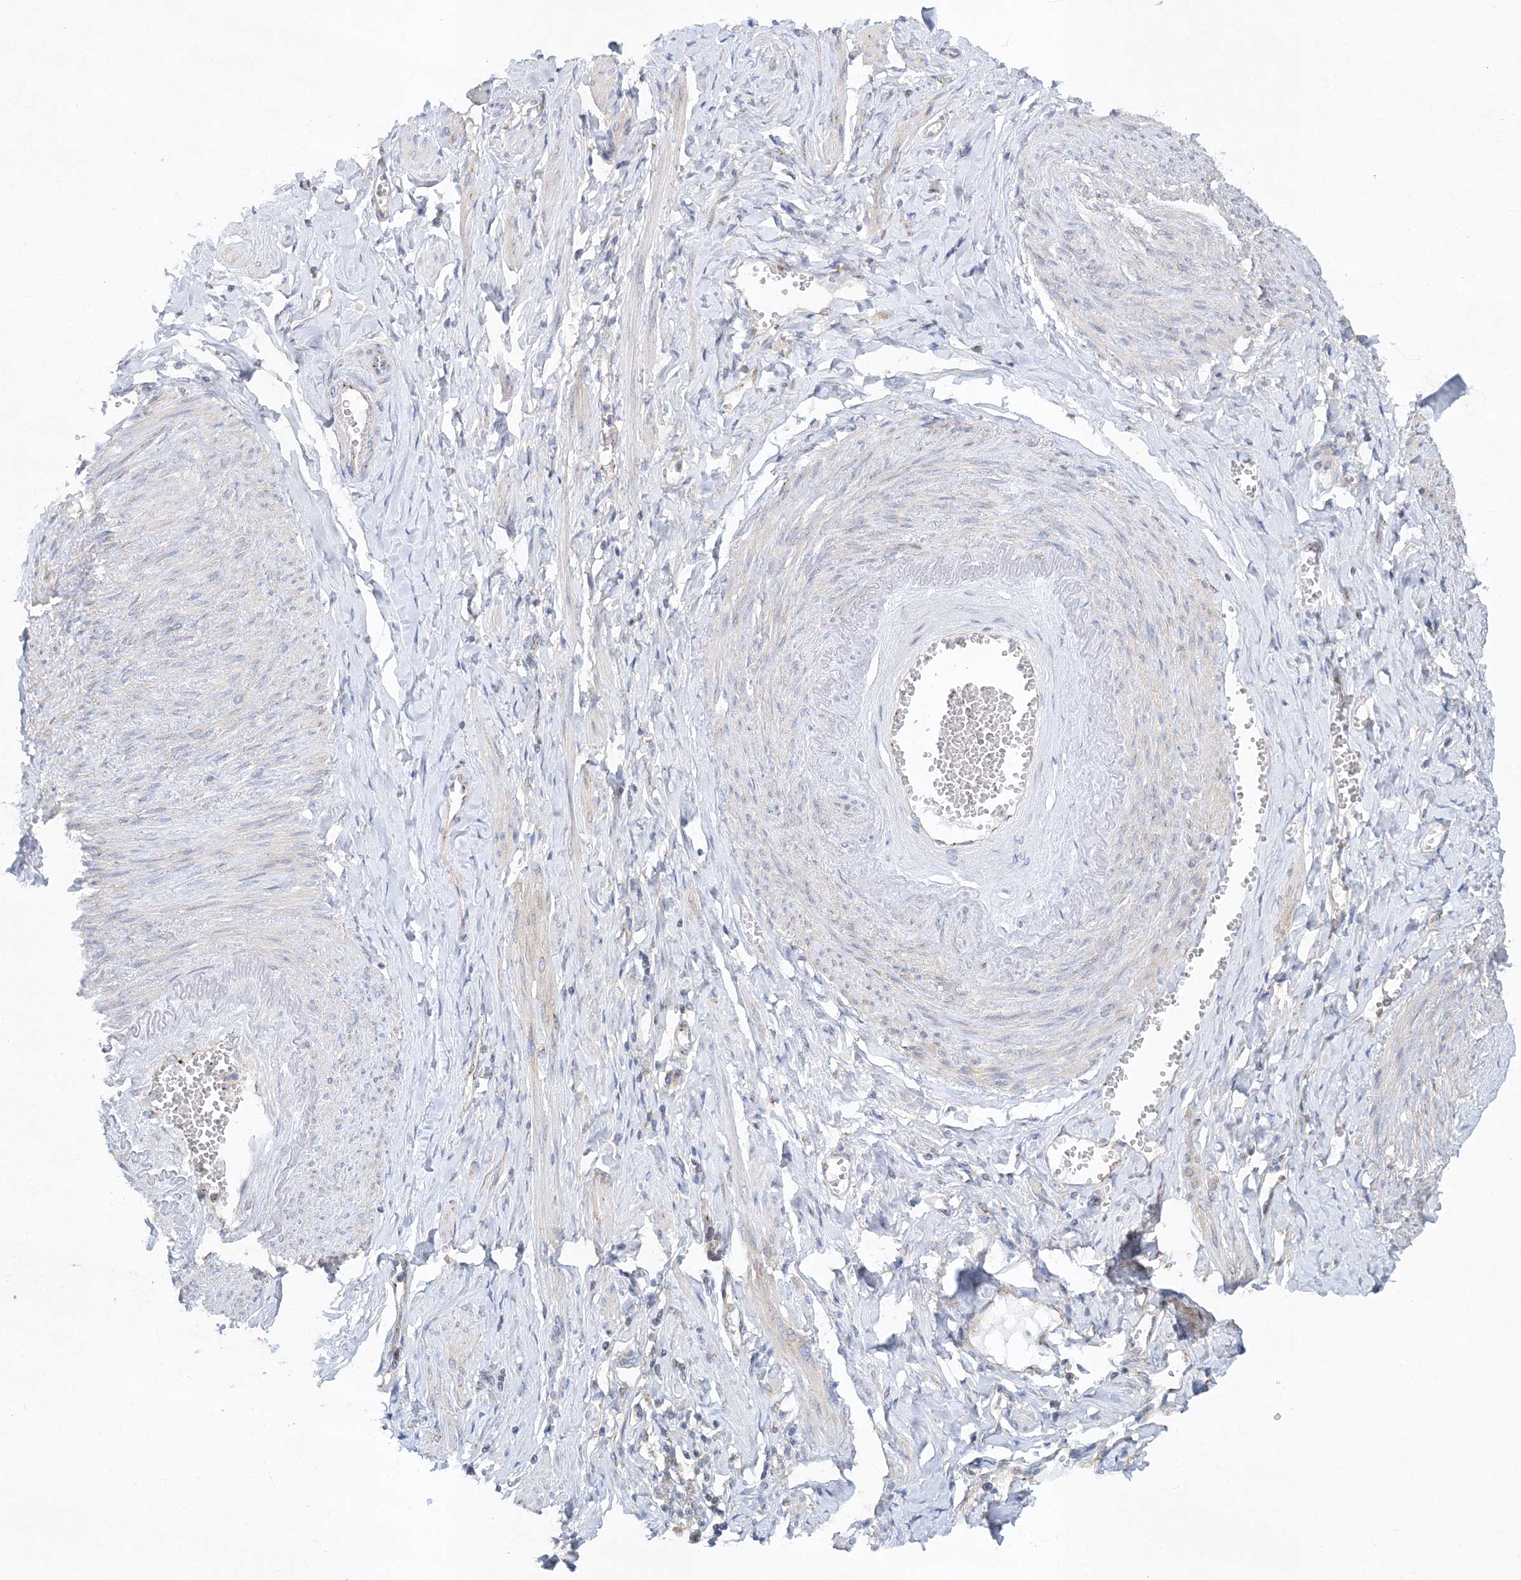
{"staining": {"intensity": "negative", "quantity": "none", "location": "none"}, "tissue": "adipose tissue", "cell_type": "Adipocytes", "image_type": "normal", "snomed": [{"axis": "morphology", "description": "Normal tissue, NOS"}, {"axis": "topography", "description": "Vascular tissue"}, {"axis": "topography", "description": "Fallopian tube"}, {"axis": "topography", "description": "Ovary"}], "caption": "Immunohistochemical staining of normal human adipose tissue demonstrates no significant expression in adipocytes.", "gene": "SEC23IP", "patient": {"sex": "female", "age": 67}}